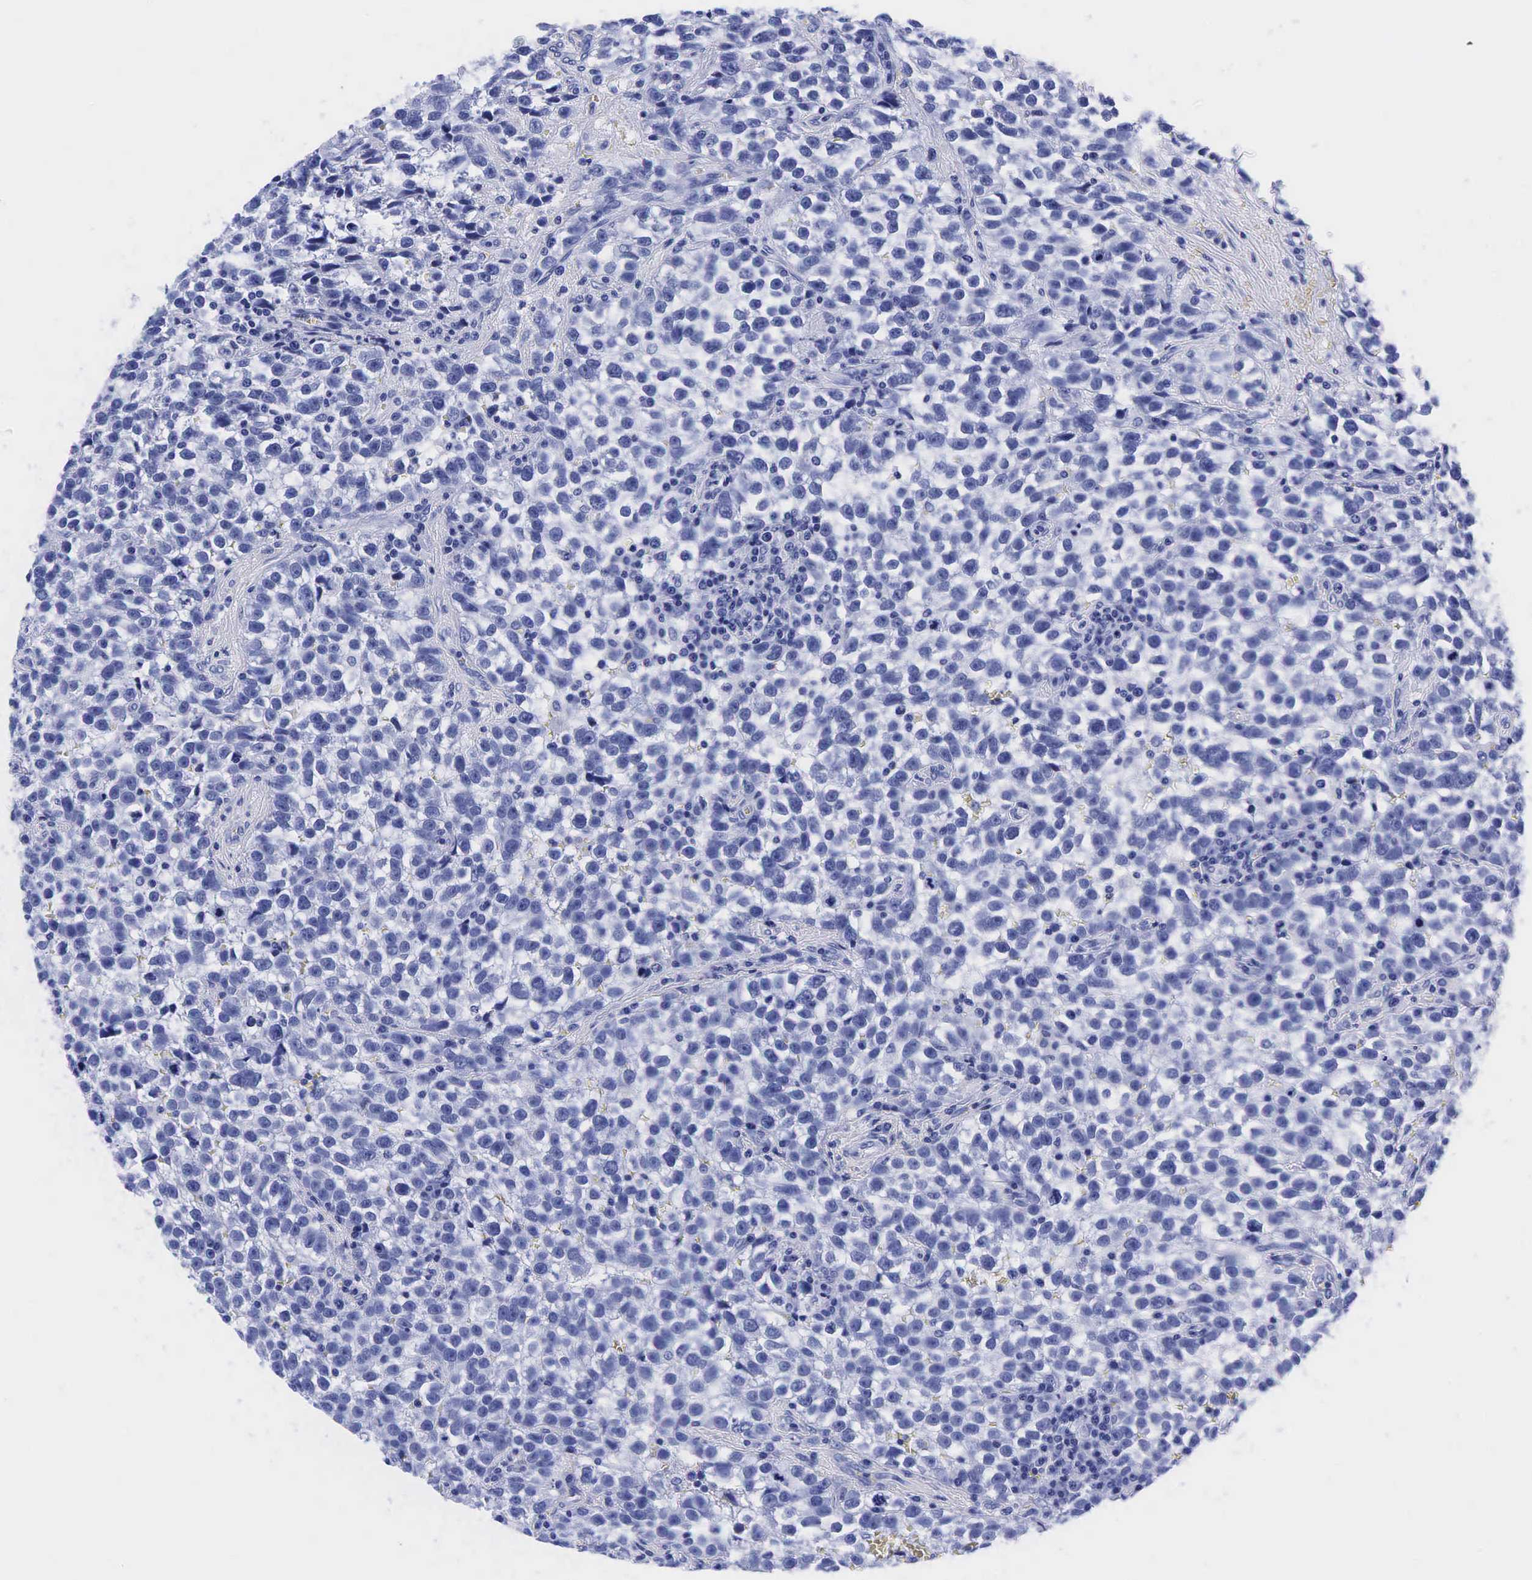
{"staining": {"intensity": "negative", "quantity": "none", "location": "none"}, "tissue": "testis cancer", "cell_type": "Tumor cells", "image_type": "cancer", "snomed": [{"axis": "morphology", "description": "Seminoma, NOS"}, {"axis": "topography", "description": "Testis"}], "caption": "Testis cancer (seminoma) was stained to show a protein in brown. There is no significant staining in tumor cells. (Brightfield microscopy of DAB IHC at high magnification).", "gene": "KLK3", "patient": {"sex": "male", "age": 38}}